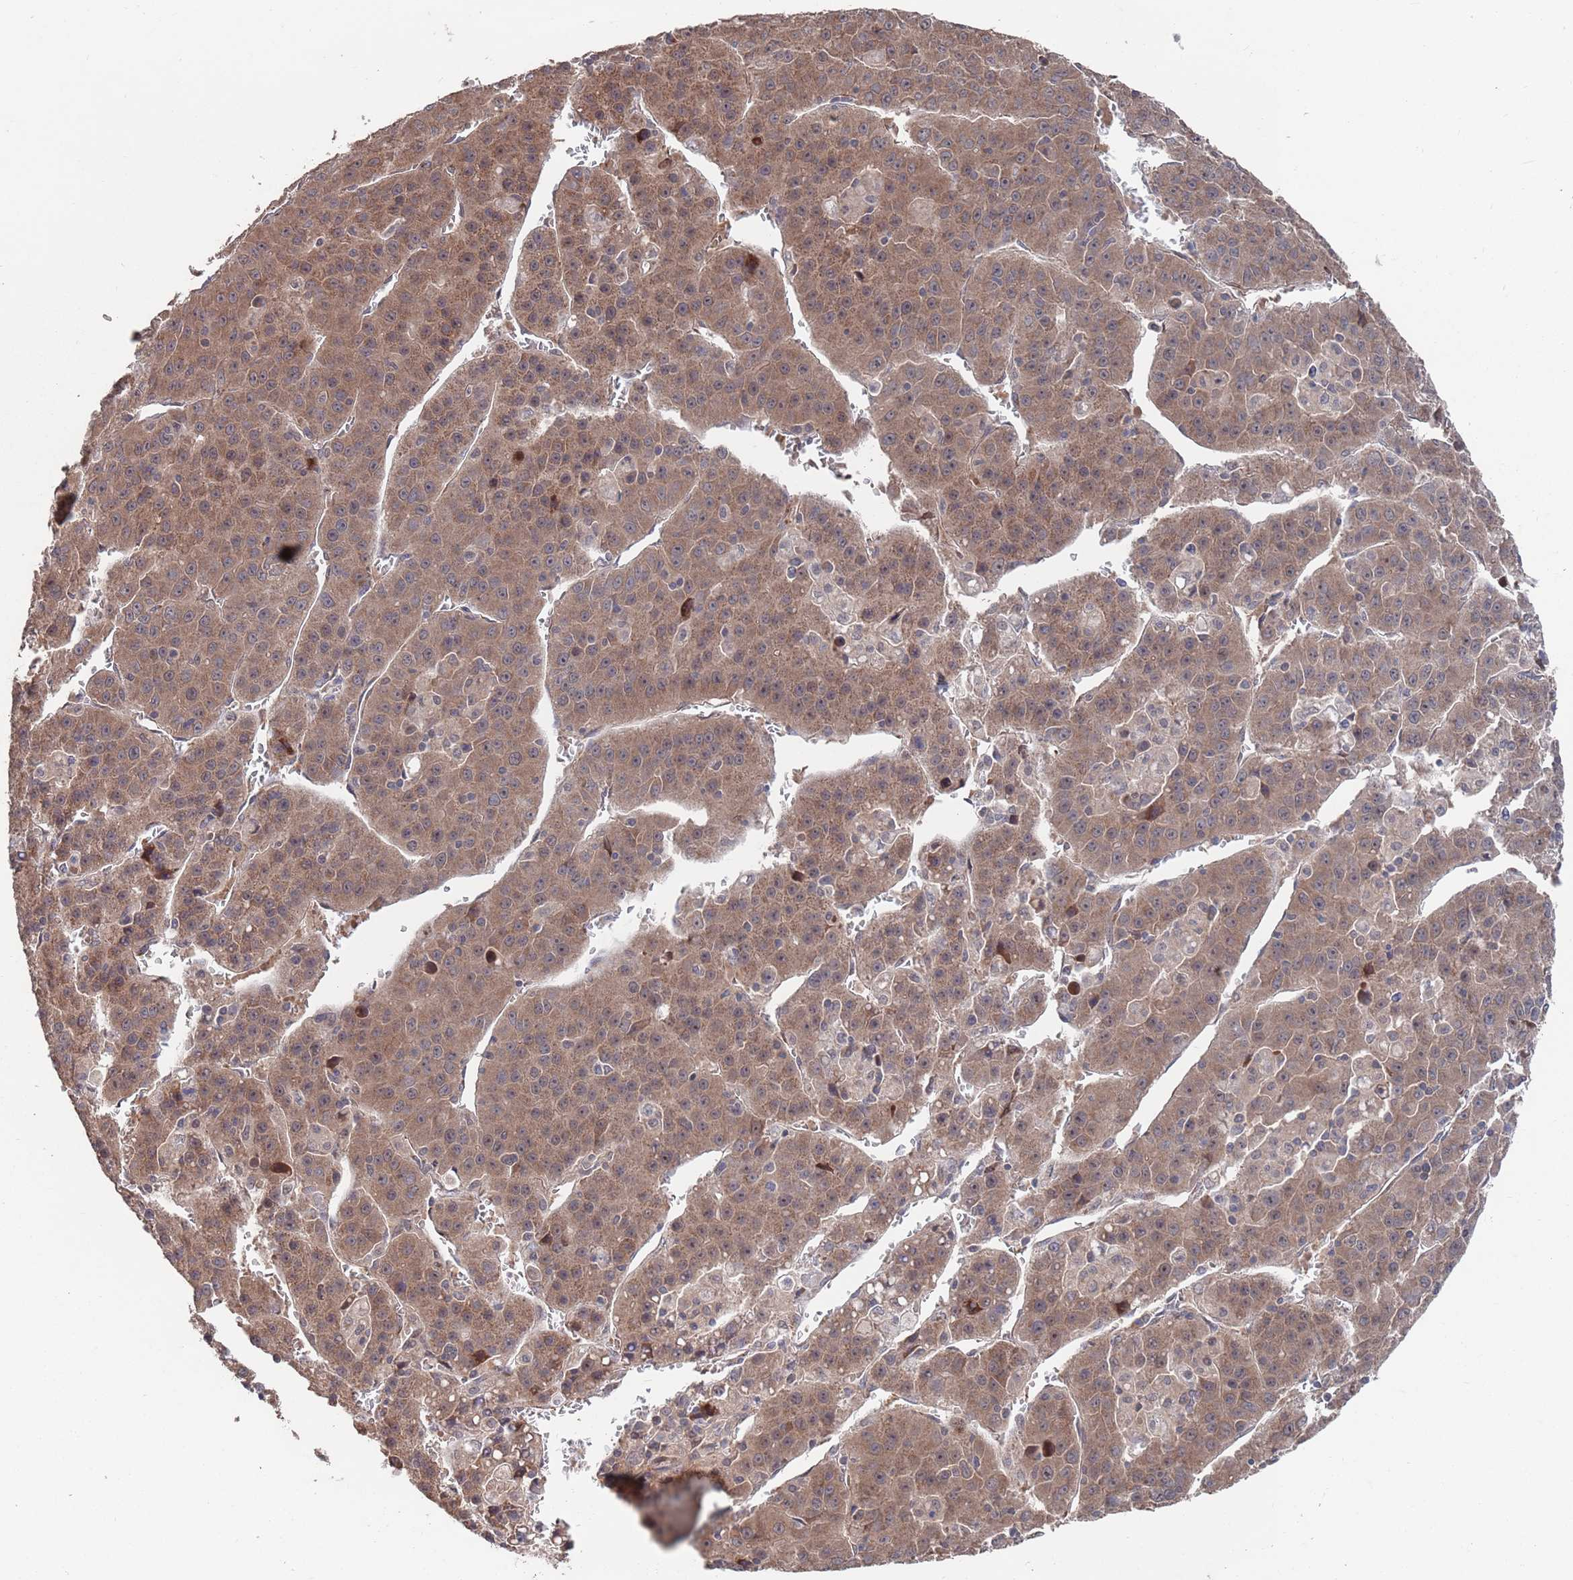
{"staining": {"intensity": "moderate", "quantity": ">75%", "location": "cytoplasmic/membranous"}, "tissue": "liver cancer", "cell_type": "Tumor cells", "image_type": "cancer", "snomed": [{"axis": "morphology", "description": "Carcinoma, Hepatocellular, NOS"}, {"axis": "topography", "description": "Liver"}], "caption": "Moderate cytoplasmic/membranous positivity for a protein is identified in about >75% of tumor cells of liver cancer using IHC.", "gene": "UNC45A", "patient": {"sex": "female", "age": 53}}